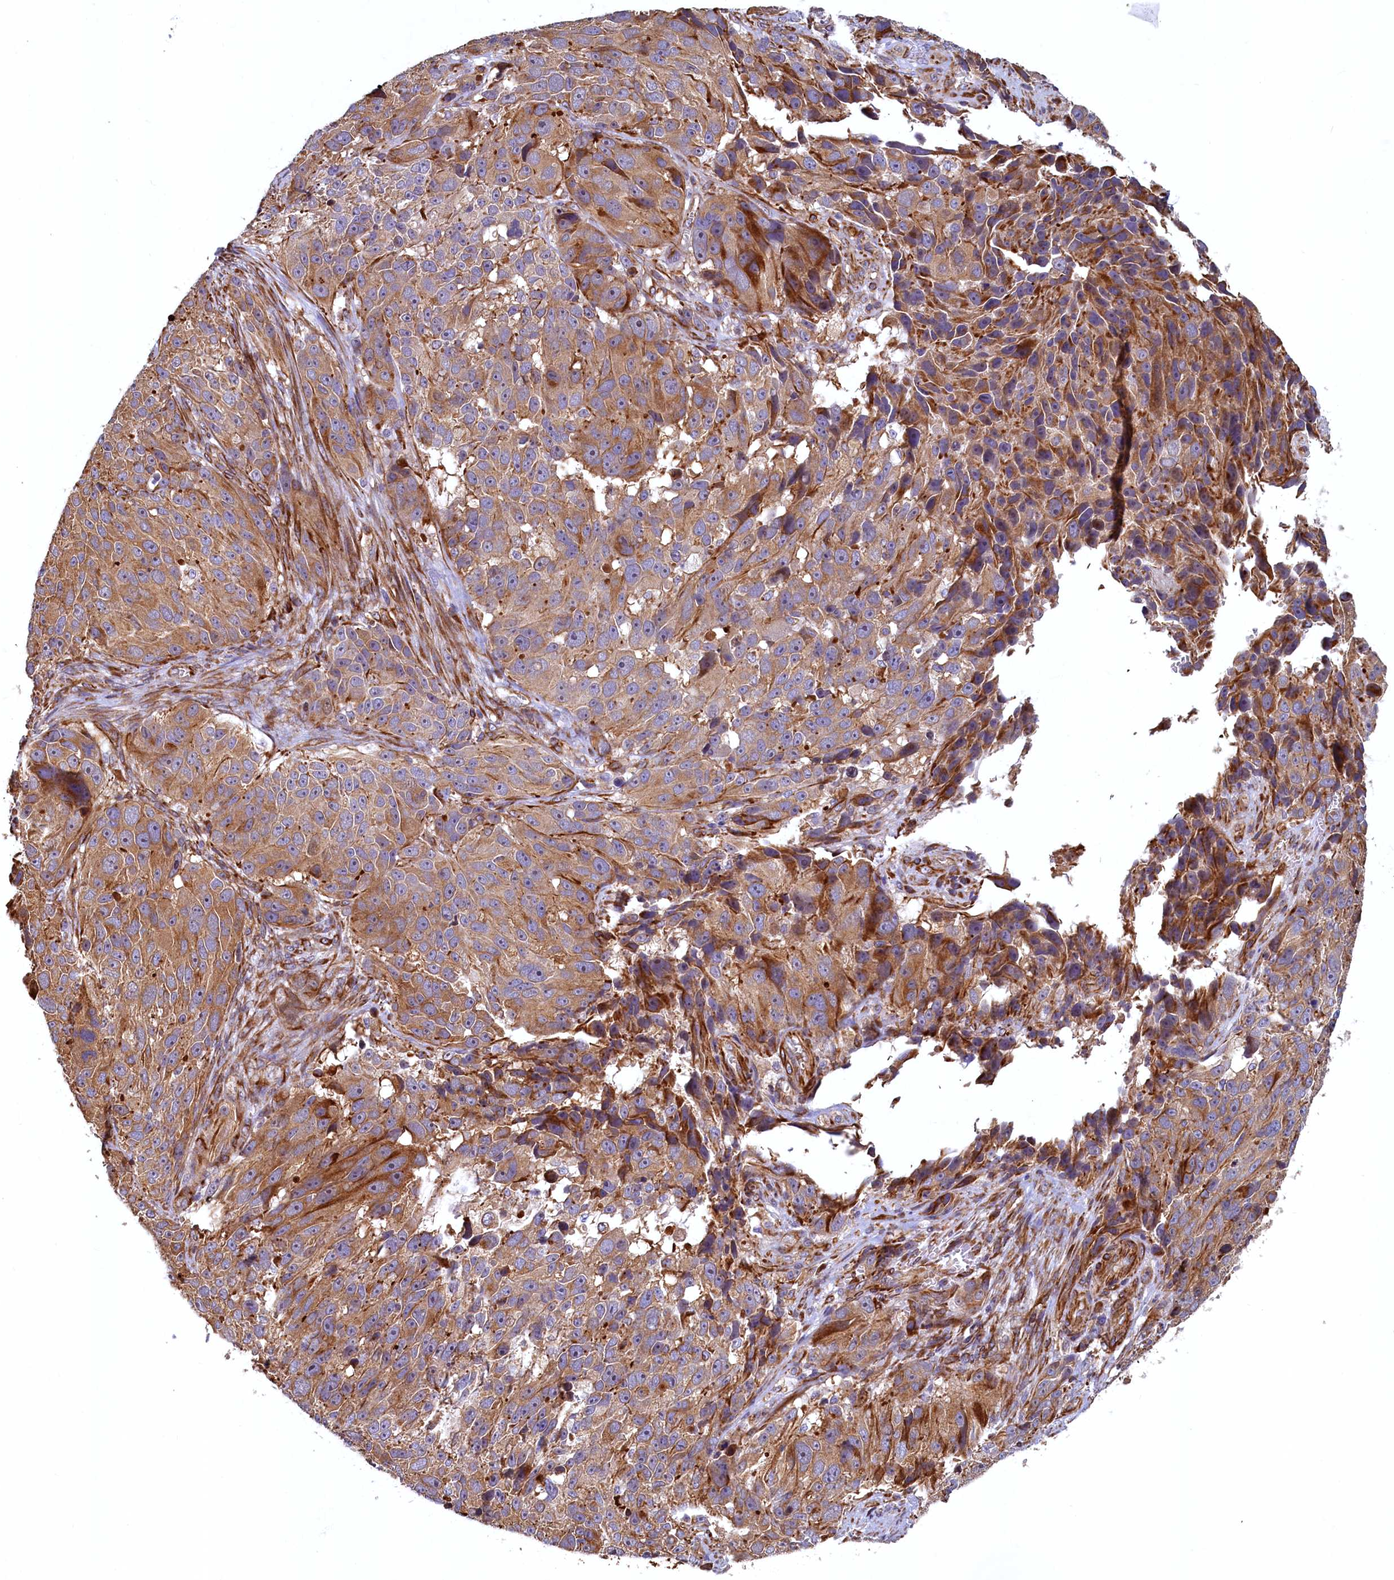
{"staining": {"intensity": "moderate", "quantity": ">75%", "location": "cytoplasmic/membranous"}, "tissue": "melanoma", "cell_type": "Tumor cells", "image_type": "cancer", "snomed": [{"axis": "morphology", "description": "Malignant melanoma, NOS"}, {"axis": "topography", "description": "Skin"}], "caption": "Immunohistochemical staining of malignant melanoma reveals moderate cytoplasmic/membranous protein positivity in approximately >75% of tumor cells.", "gene": "LRRC57", "patient": {"sex": "male", "age": 84}}